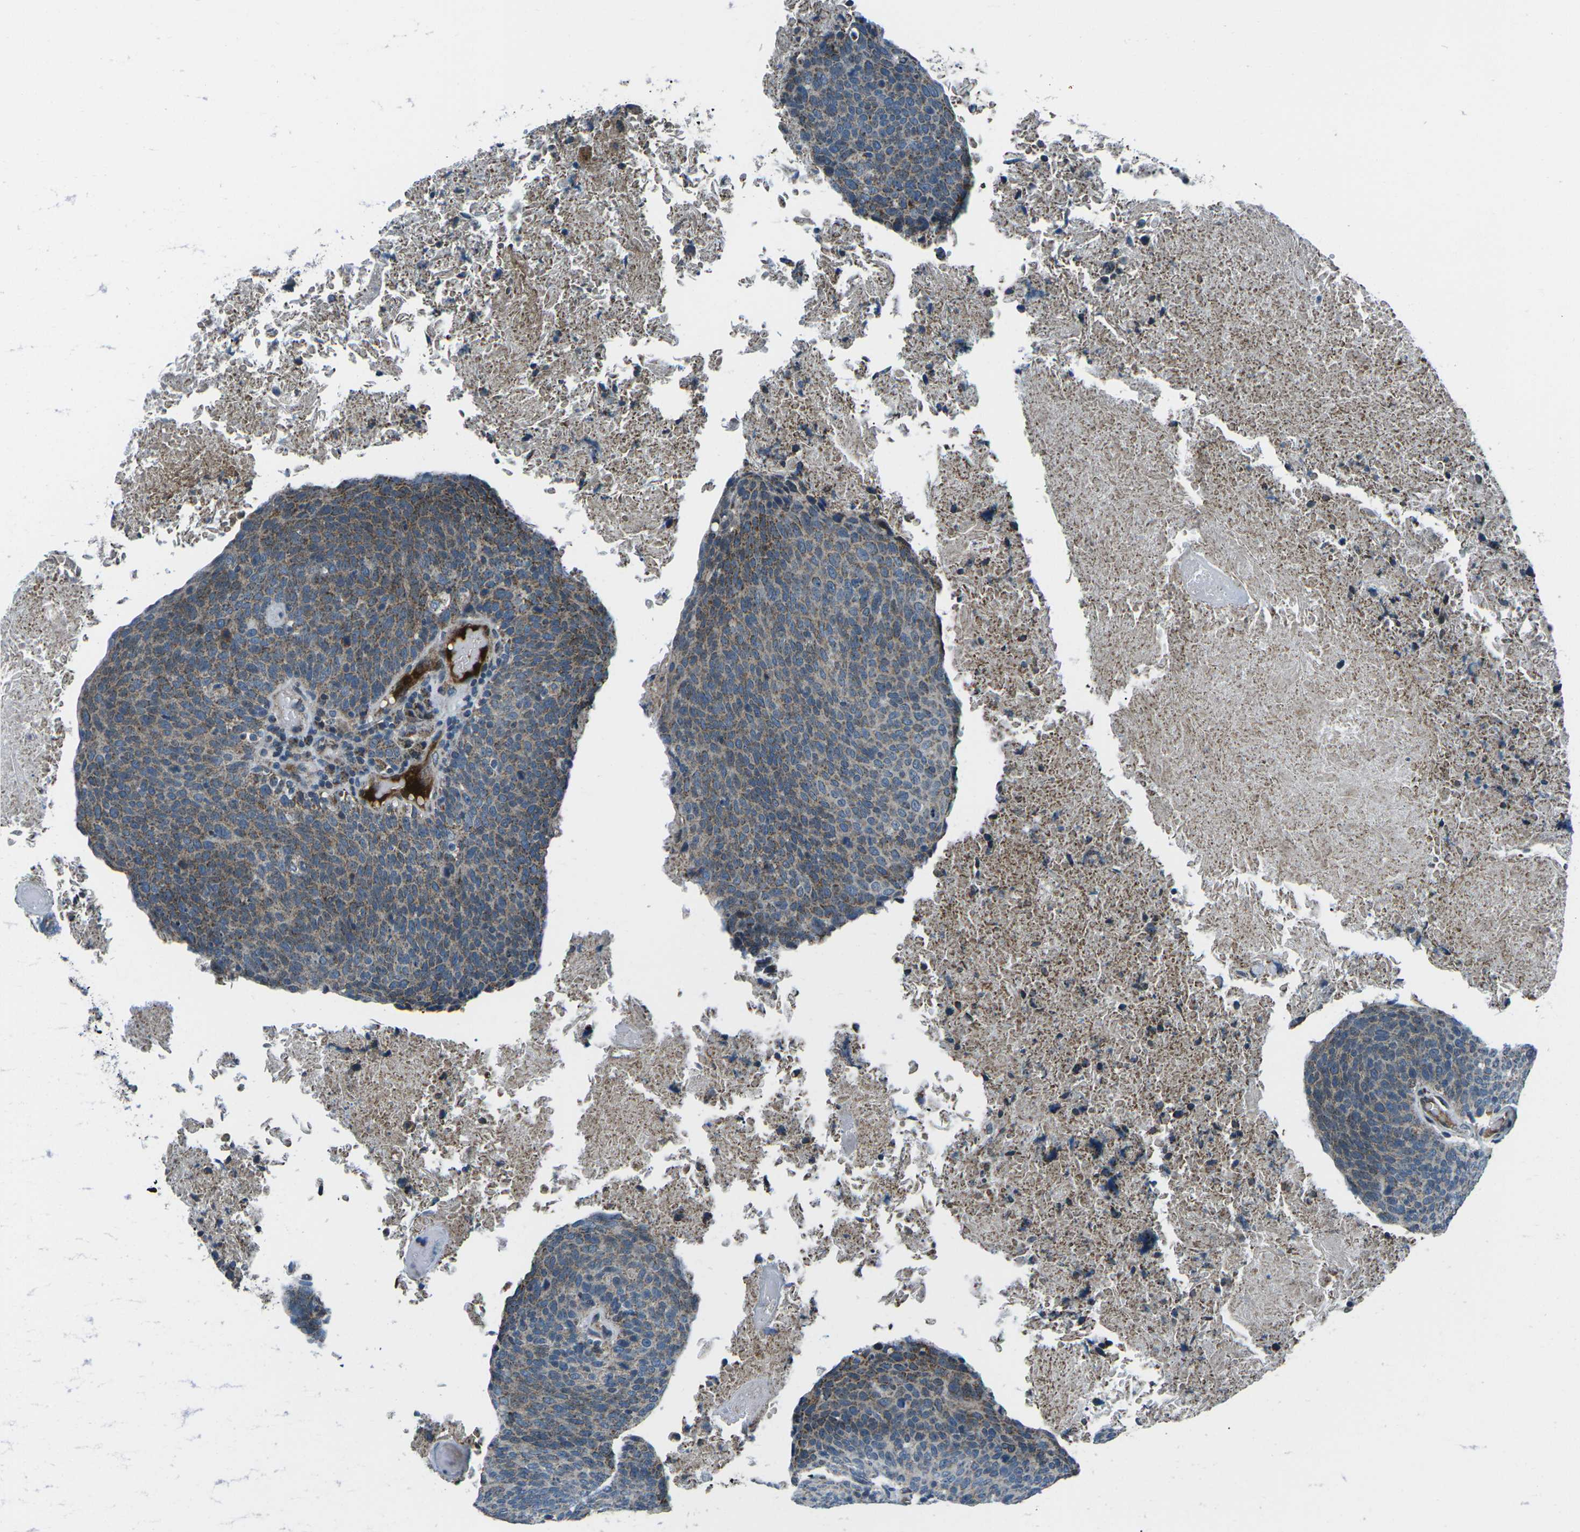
{"staining": {"intensity": "moderate", "quantity": "25%-75%", "location": "cytoplasmic/membranous"}, "tissue": "head and neck cancer", "cell_type": "Tumor cells", "image_type": "cancer", "snomed": [{"axis": "morphology", "description": "Squamous cell carcinoma, NOS"}, {"axis": "morphology", "description": "Squamous cell carcinoma, metastatic, NOS"}, {"axis": "topography", "description": "Lymph node"}, {"axis": "topography", "description": "Head-Neck"}], "caption": "DAB (3,3'-diaminobenzidine) immunohistochemical staining of human head and neck squamous cell carcinoma demonstrates moderate cytoplasmic/membranous protein positivity in about 25%-75% of tumor cells.", "gene": "RFESD", "patient": {"sex": "male", "age": 62}}